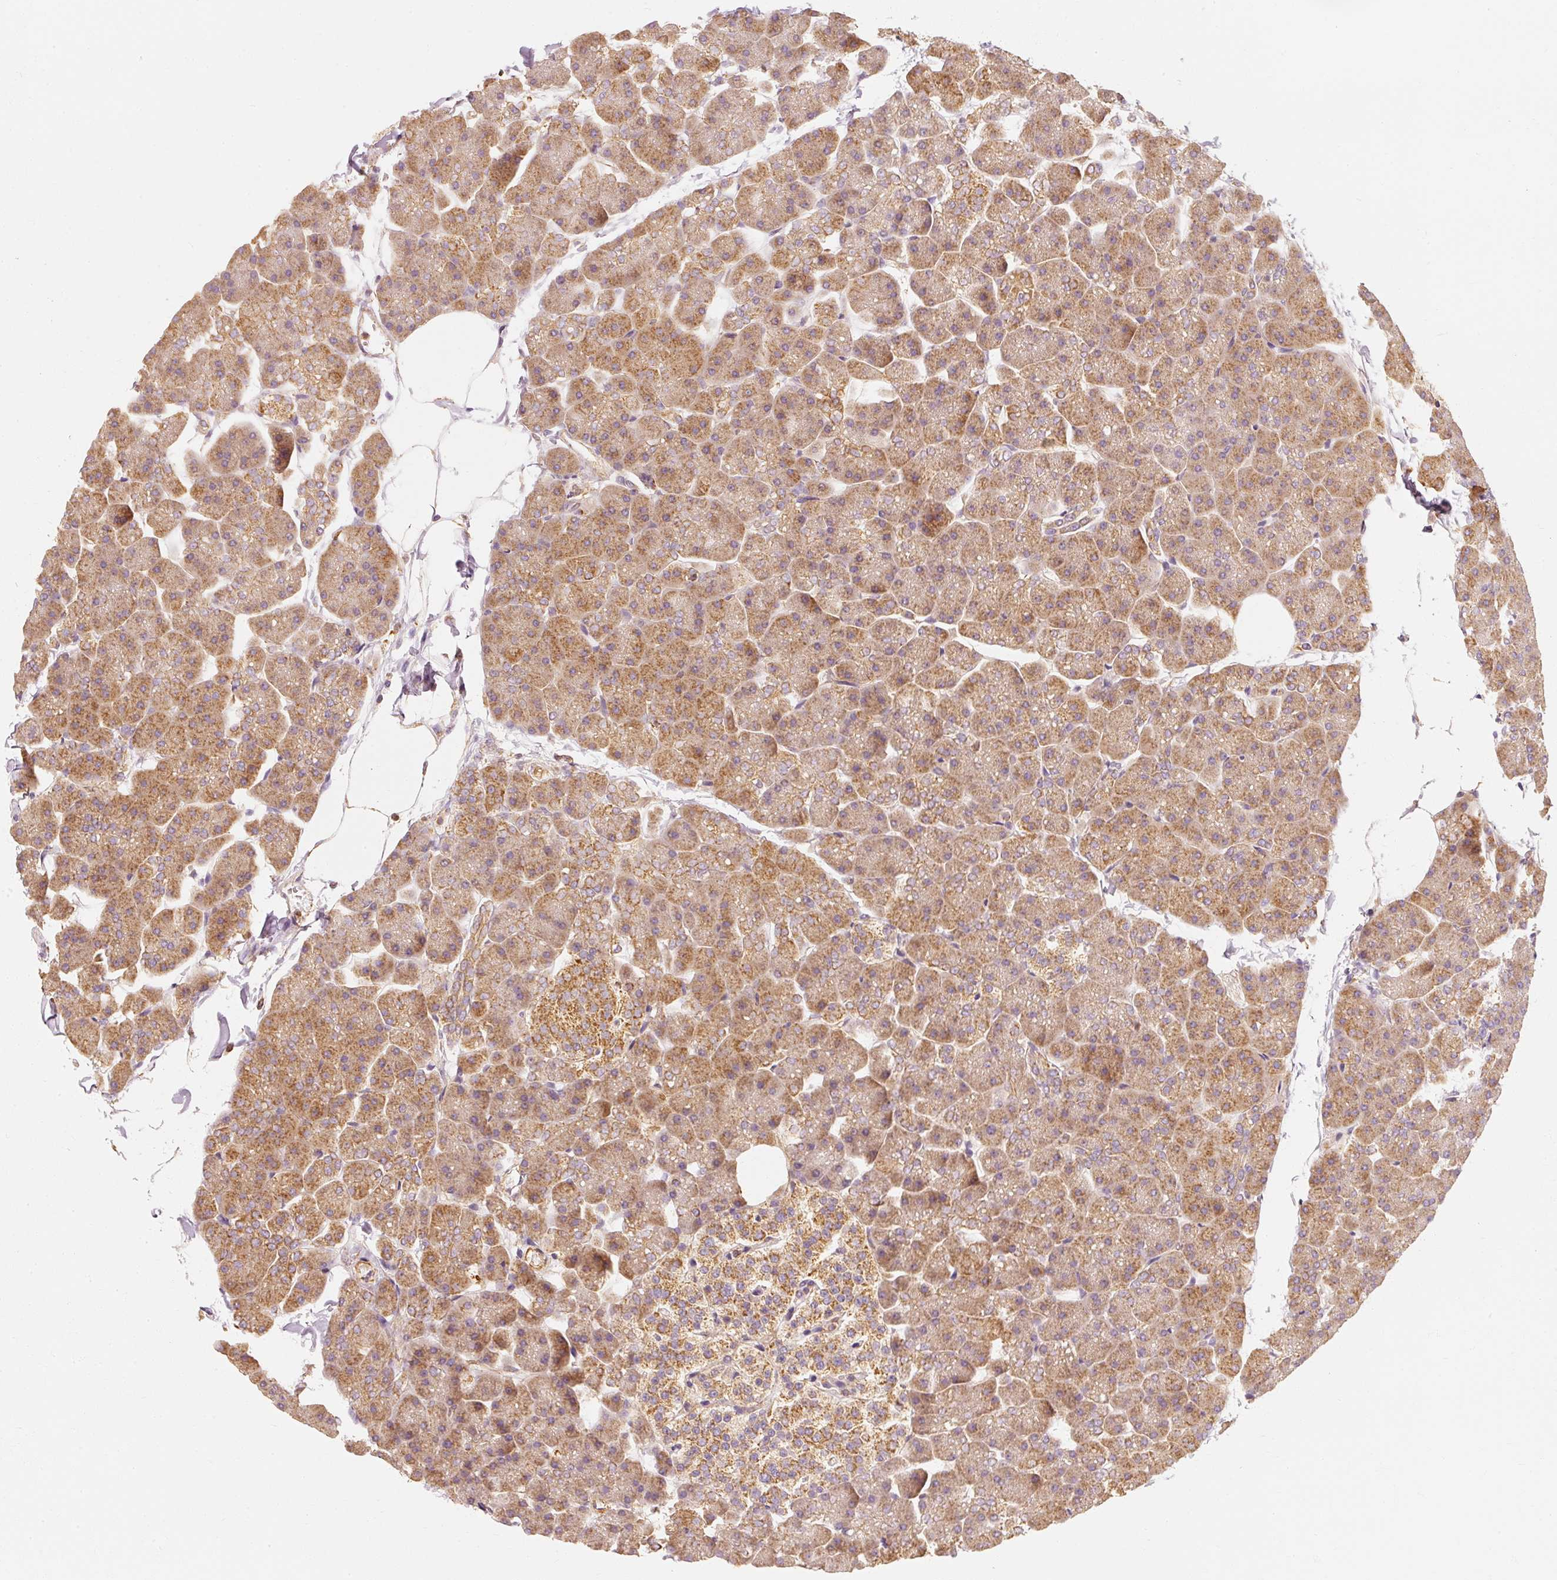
{"staining": {"intensity": "moderate", "quantity": ">75%", "location": "cytoplasmic/membranous"}, "tissue": "pancreas", "cell_type": "Exocrine glandular cells", "image_type": "normal", "snomed": [{"axis": "morphology", "description": "Normal tissue, NOS"}, {"axis": "topography", "description": "Pancreas"}], "caption": "A high-resolution histopathology image shows immunohistochemistry staining of normal pancreas, which shows moderate cytoplasmic/membranous expression in approximately >75% of exocrine glandular cells. (DAB = brown stain, brightfield microscopy at high magnification).", "gene": "TOMM40", "patient": {"sex": "male", "age": 35}}